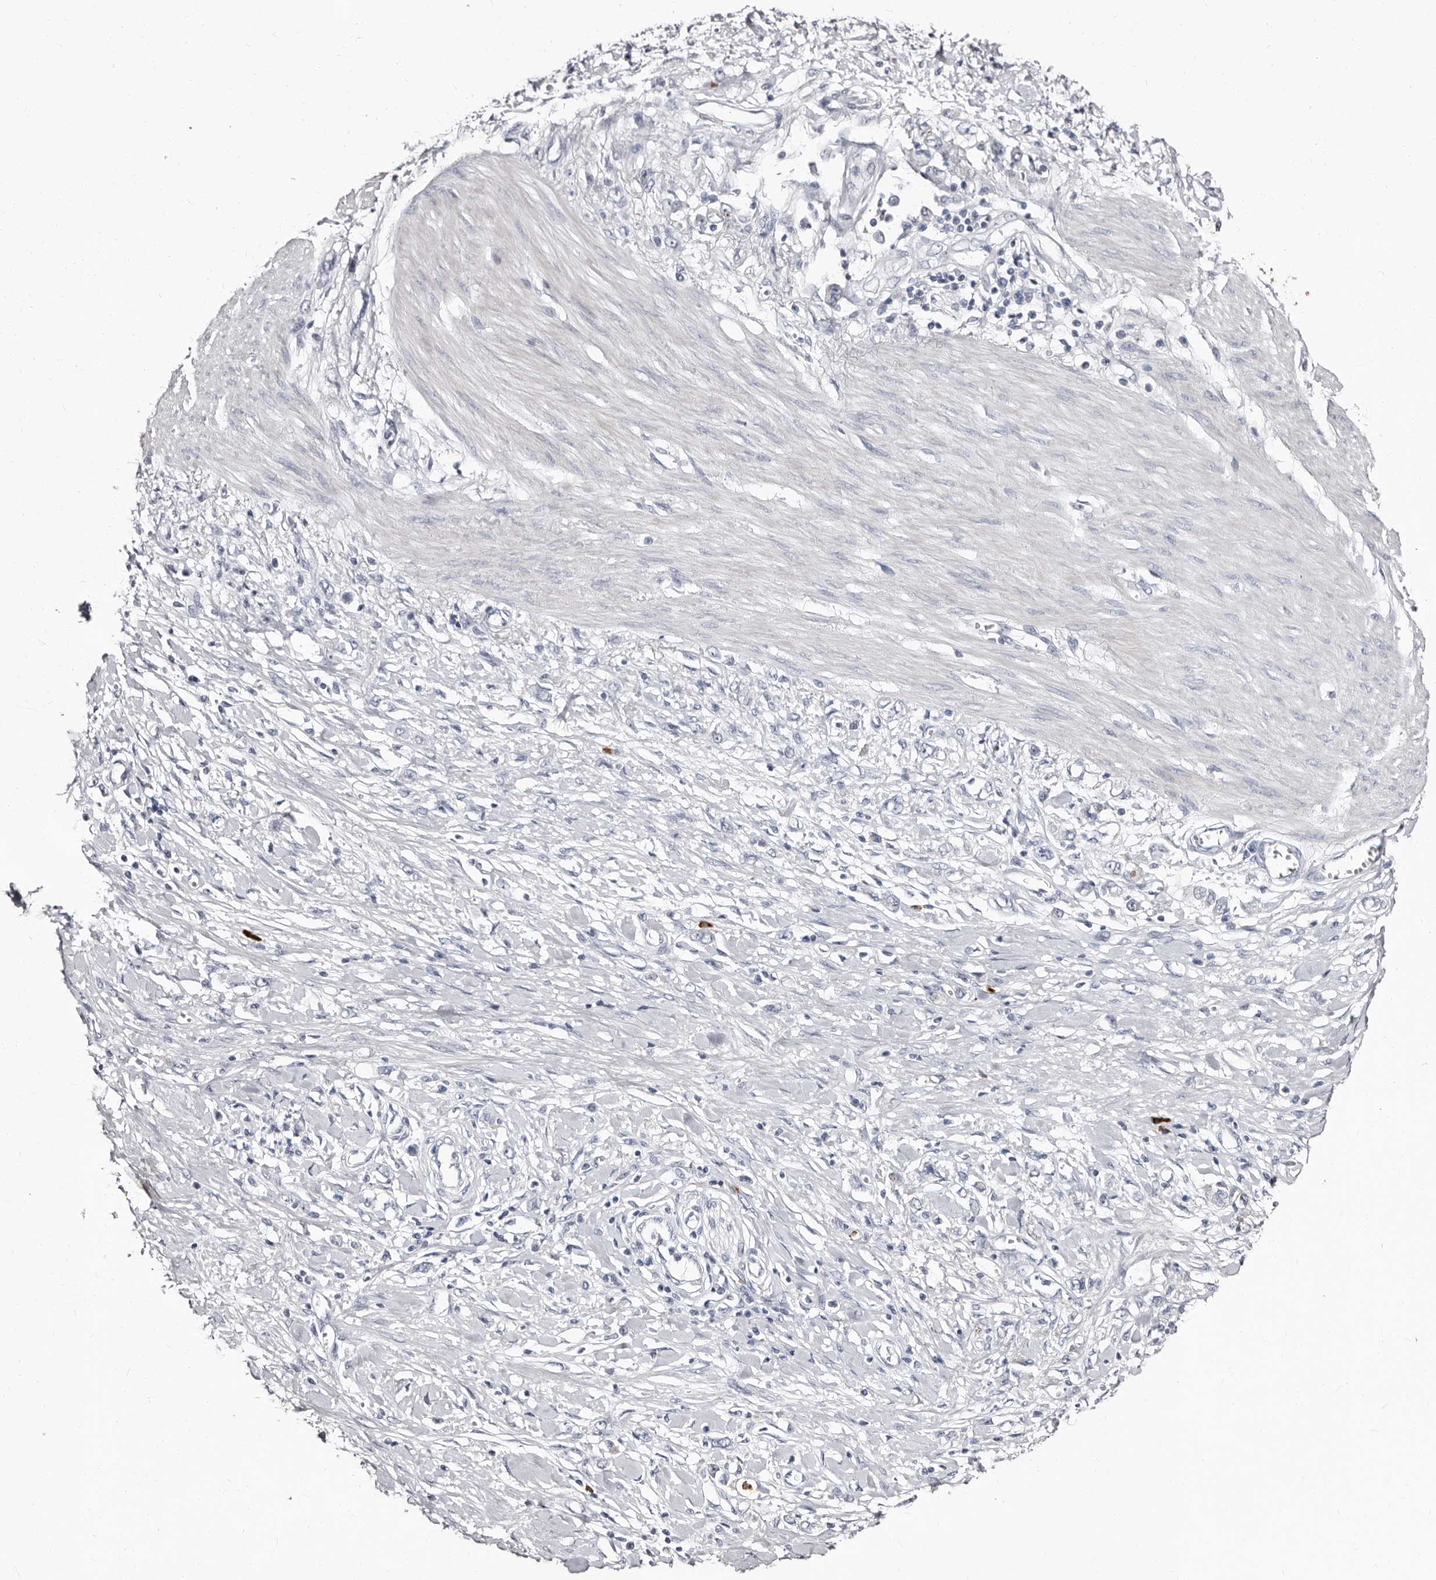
{"staining": {"intensity": "negative", "quantity": "none", "location": "none"}, "tissue": "stomach cancer", "cell_type": "Tumor cells", "image_type": "cancer", "snomed": [{"axis": "morphology", "description": "Adenocarcinoma, NOS"}, {"axis": "topography", "description": "Stomach"}], "caption": "This is an immunohistochemistry micrograph of adenocarcinoma (stomach). There is no staining in tumor cells.", "gene": "TBC1D22B", "patient": {"sex": "female", "age": 76}}